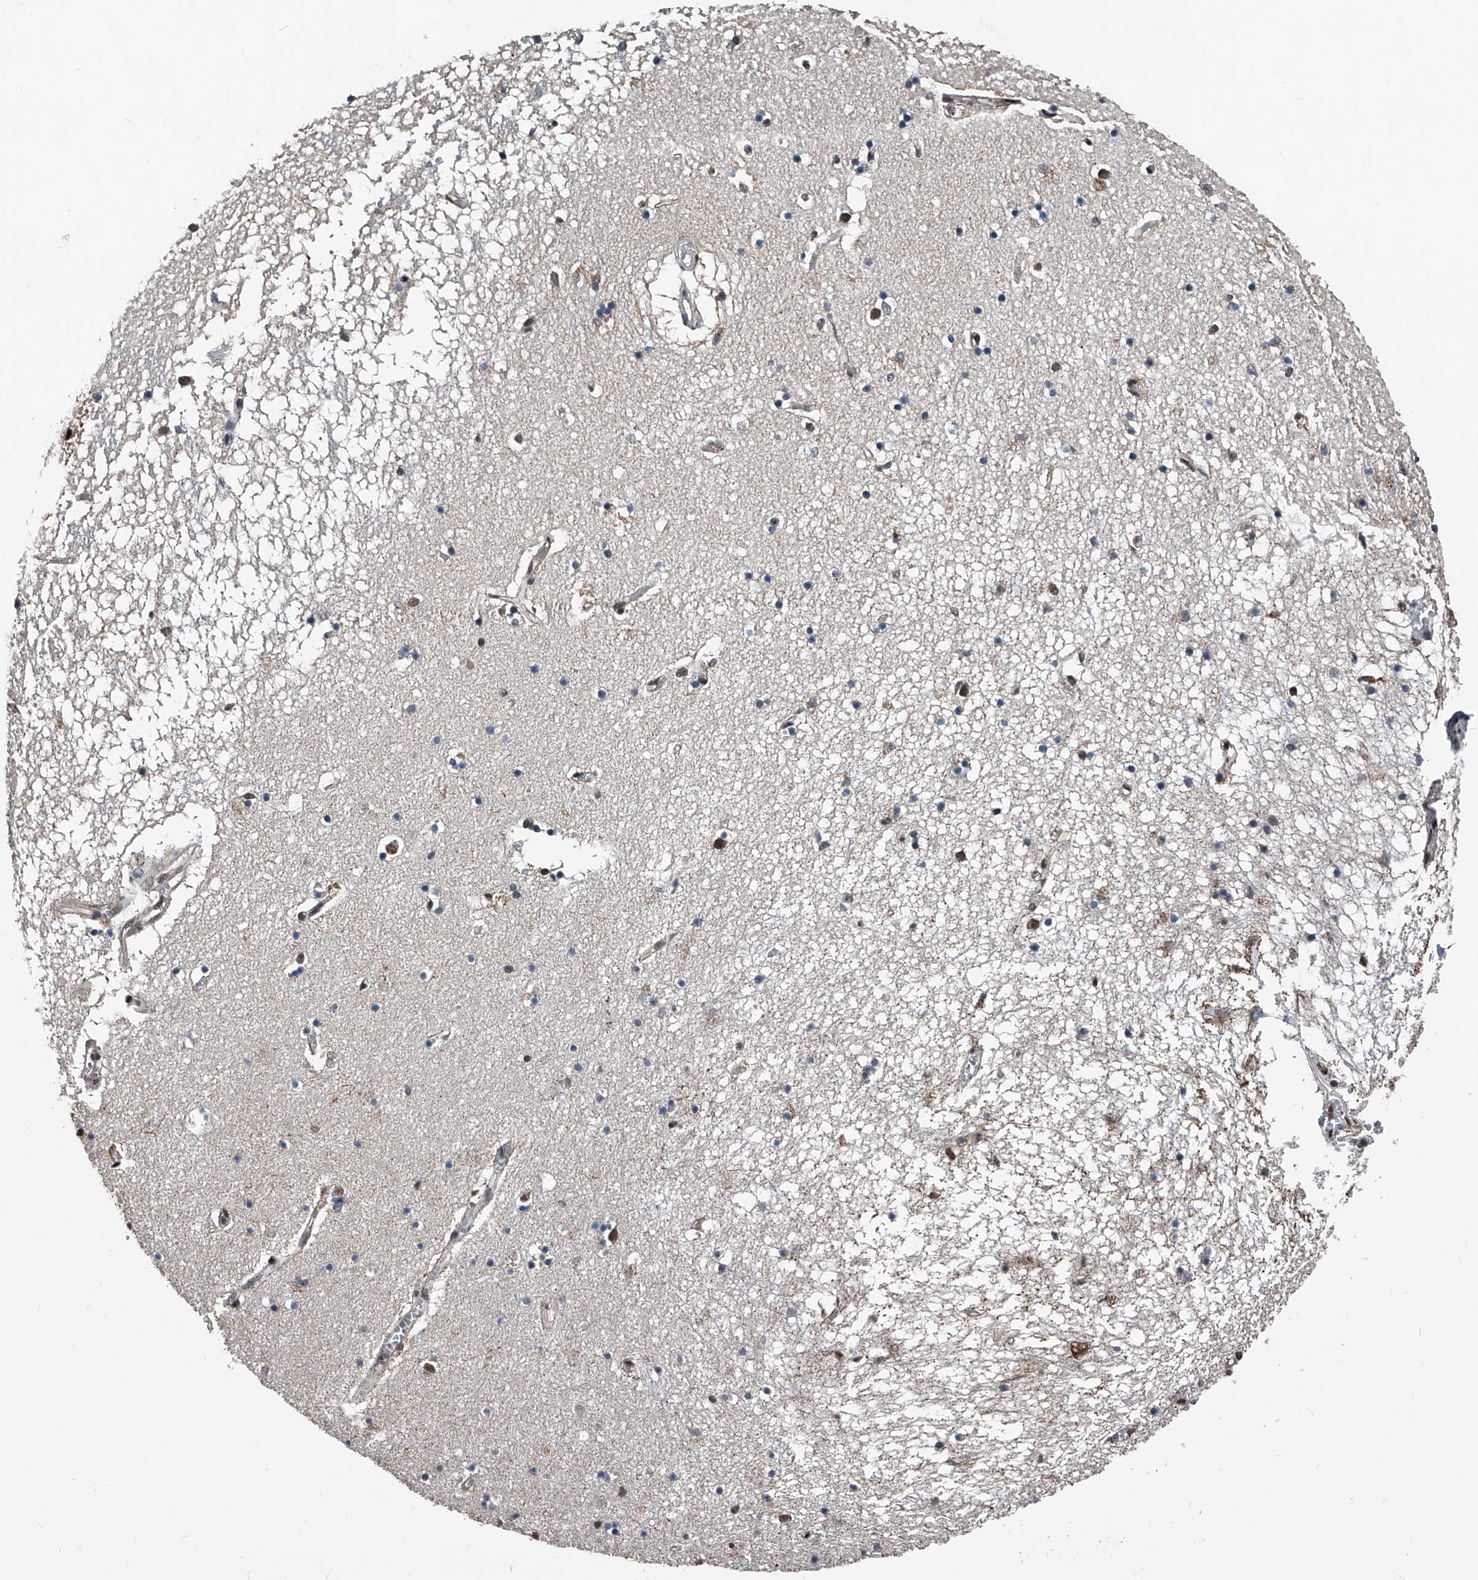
{"staining": {"intensity": "weak", "quantity": "25%-75%", "location": "cytoplasmic/membranous"}, "tissue": "hippocampus", "cell_type": "Glial cells", "image_type": "normal", "snomed": [{"axis": "morphology", "description": "Normal tissue, NOS"}, {"axis": "topography", "description": "Hippocampus"}], "caption": "Hippocampus stained with IHC shows weak cytoplasmic/membranous staining in approximately 25%-75% of glial cells. (Brightfield microscopy of DAB IHC at high magnification).", "gene": "FKBP5", "patient": {"sex": "male", "age": 70}}